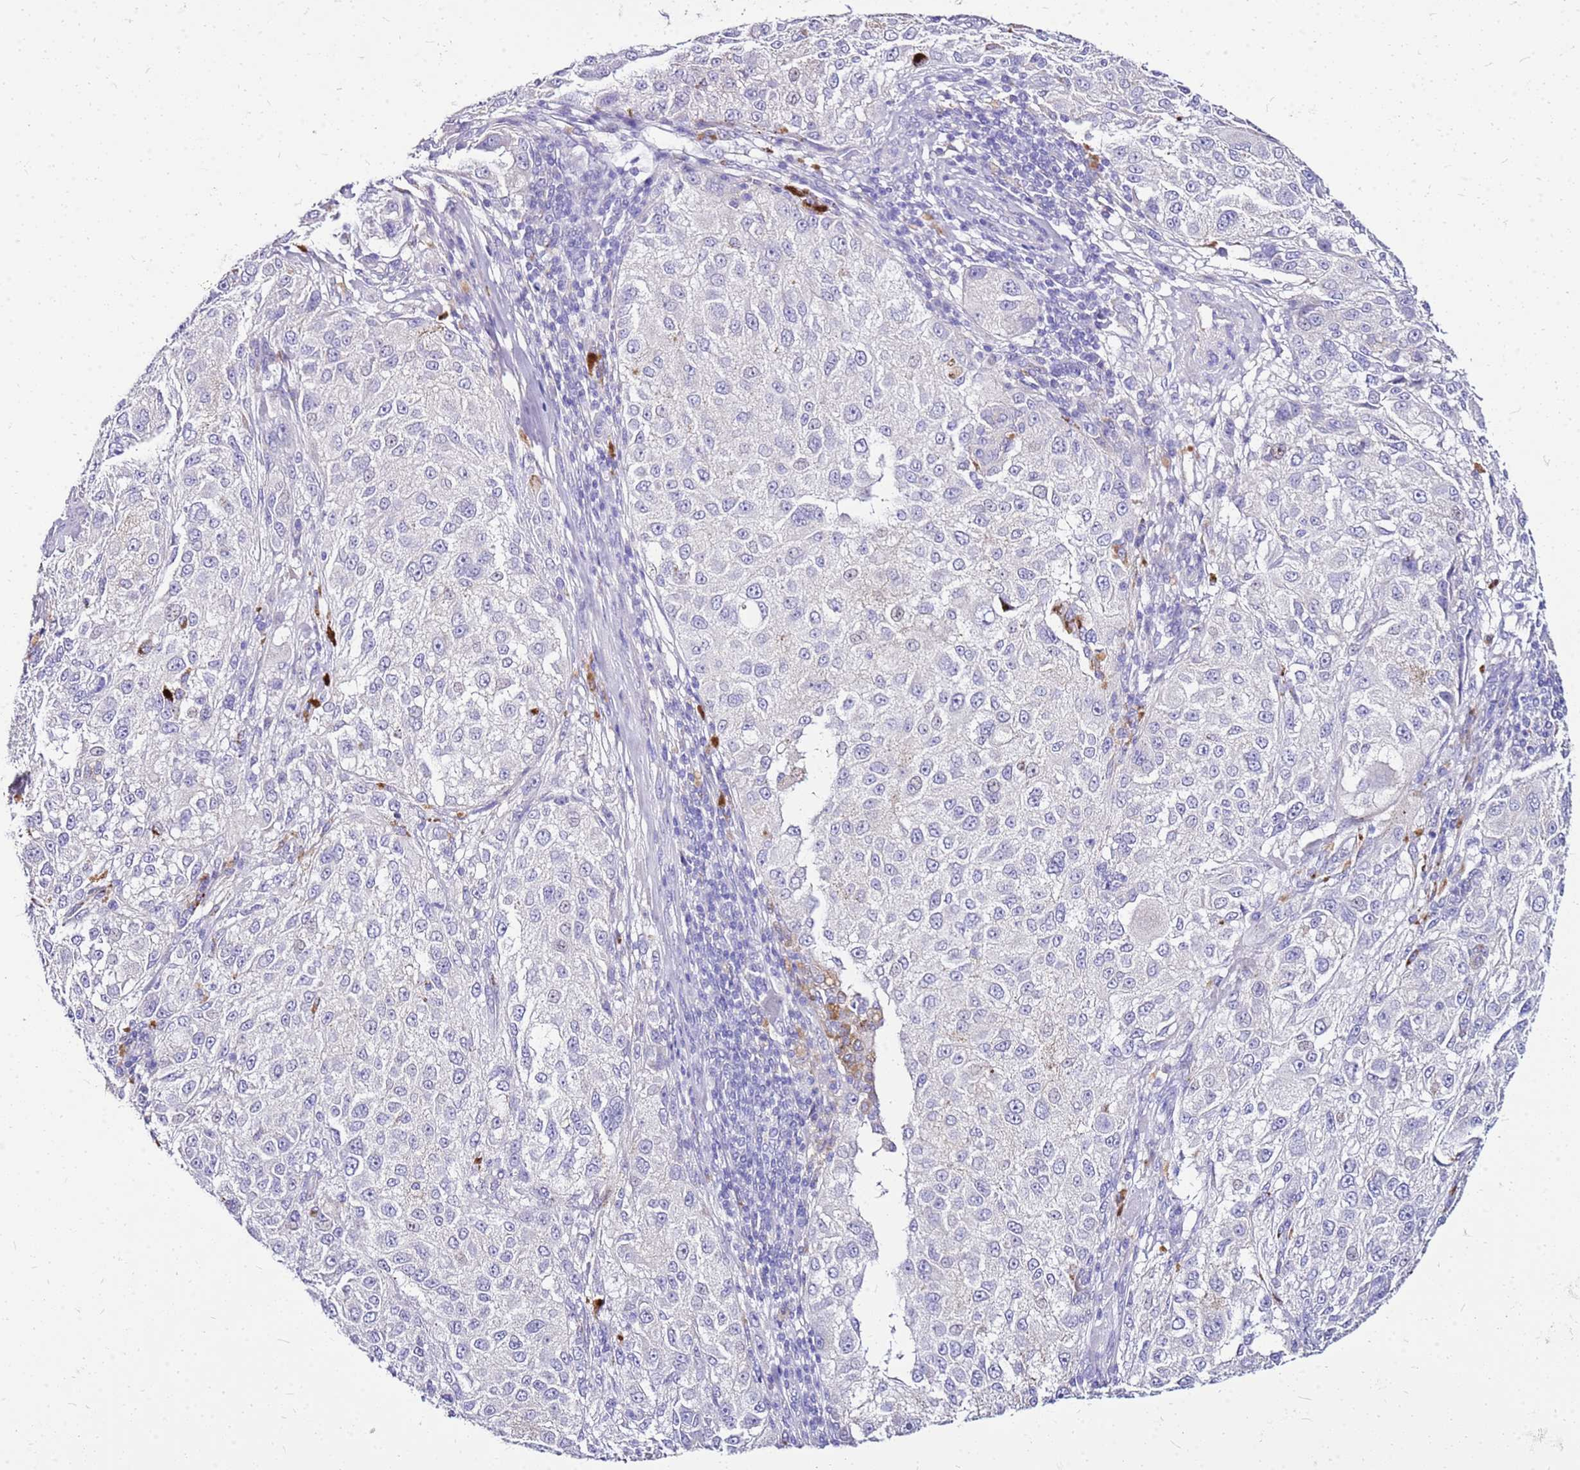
{"staining": {"intensity": "weak", "quantity": "<25%", "location": "cytoplasmic/membranous"}, "tissue": "melanoma", "cell_type": "Tumor cells", "image_type": "cancer", "snomed": [{"axis": "morphology", "description": "Necrosis, NOS"}, {"axis": "morphology", "description": "Malignant melanoma, NOS"}, {"axis": "topography", "description": "Skin"}], "caption": "Immunohistochemical staining of human malignant melanoma shows no significant positivity in tumor cells.", "gene": "DCDC2B", "patient": {"sex": "female", "age": 87}}